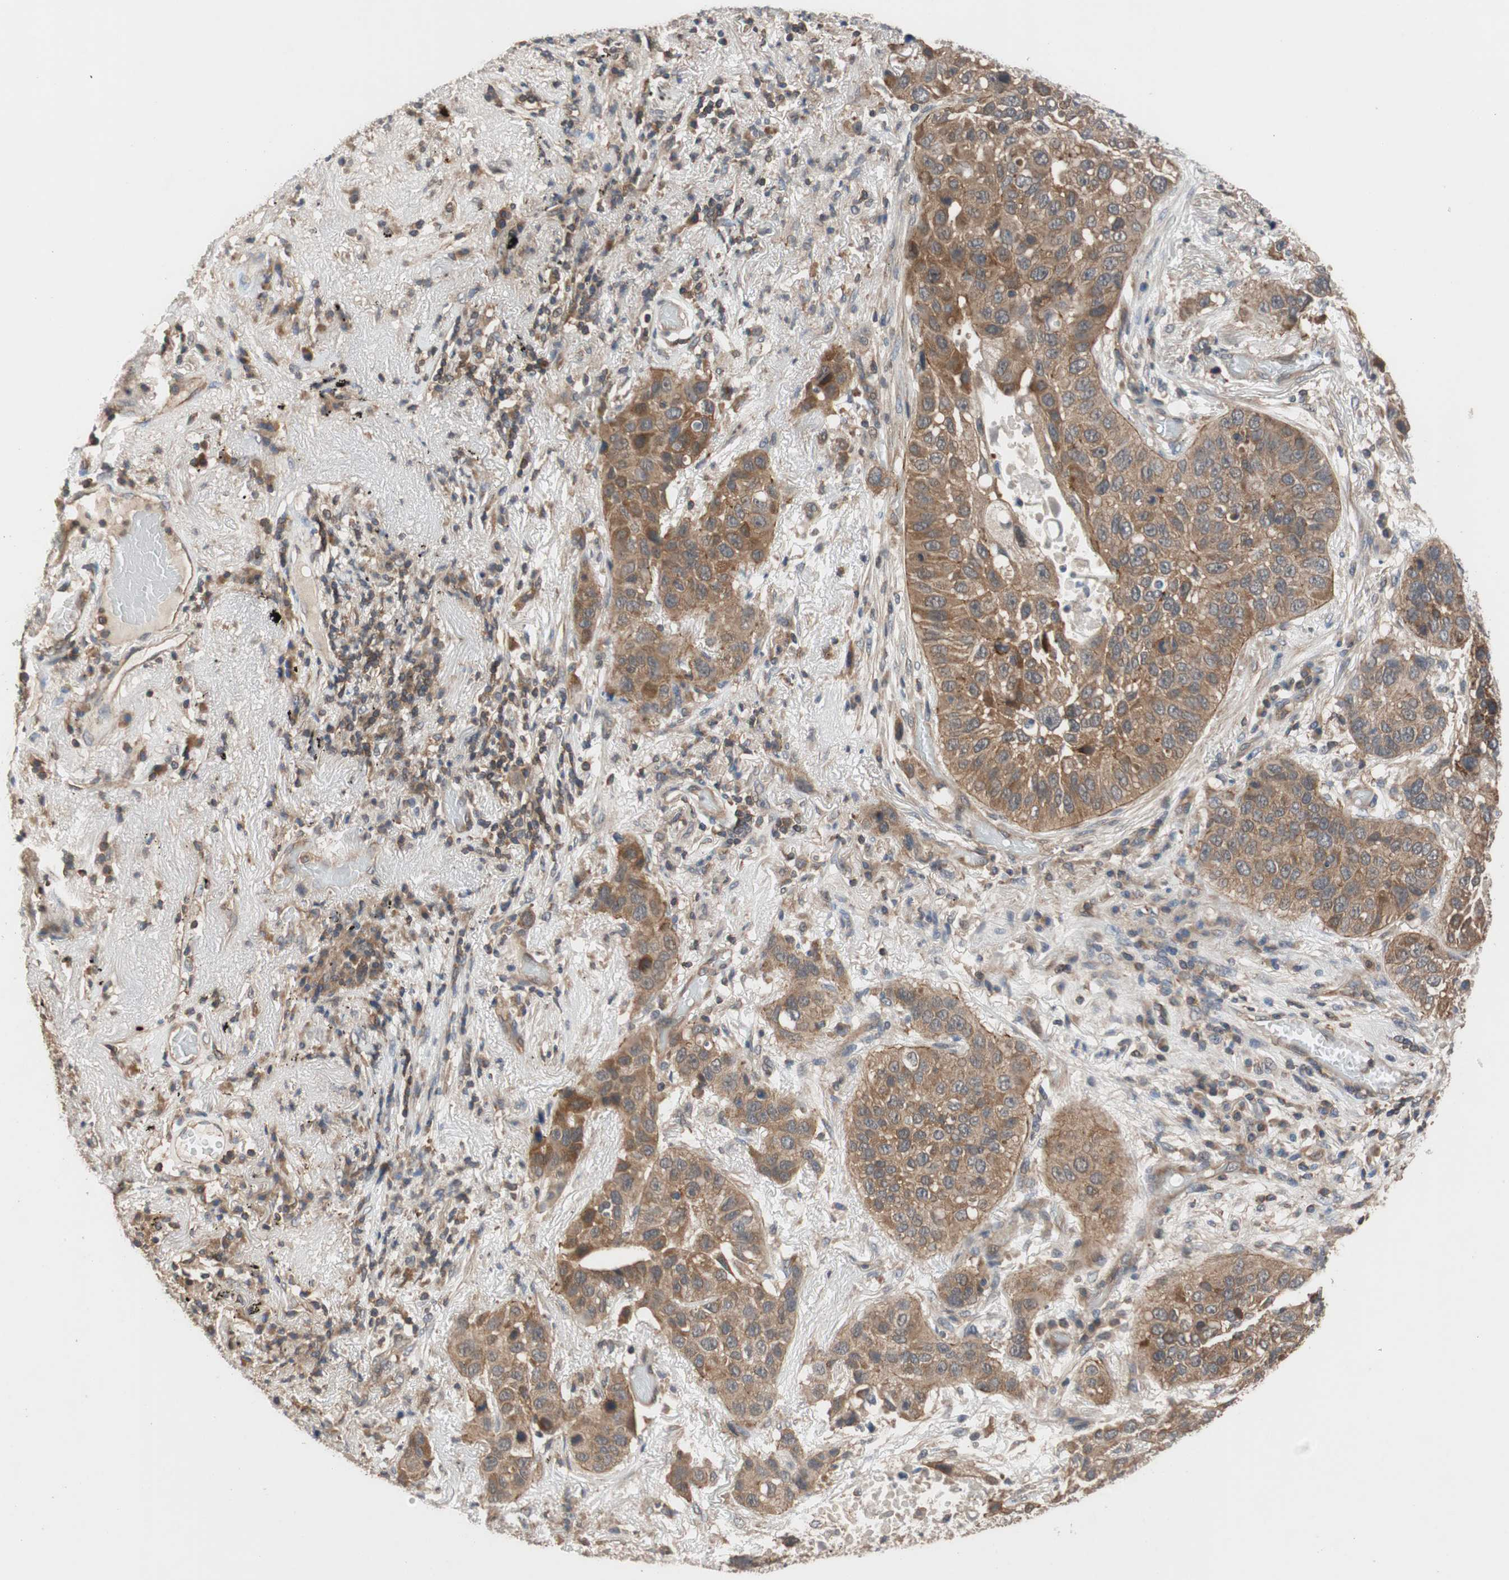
{"staining": {"intensity": "moderate", "quantity": ">75%", "location": "cytoplasmic/membranous"}, "tissue": "lung cancer", "cell_type": "Tumor cells", "image_type": "cancer", "snomed": [{"axis": "morphology", "description": "Squamous cell carcinoma, NOS"}, {"axis": "topography", "description": "Lung"}], "caption": "Squamous cell carcinoma (lung) stained with a brown dye reveals moderate cytoplasmic/membranous positive positivity in about >75% of tumor cells.", "gene": "MAP4K2", "patient": {"sex": "male", "age": 57}}